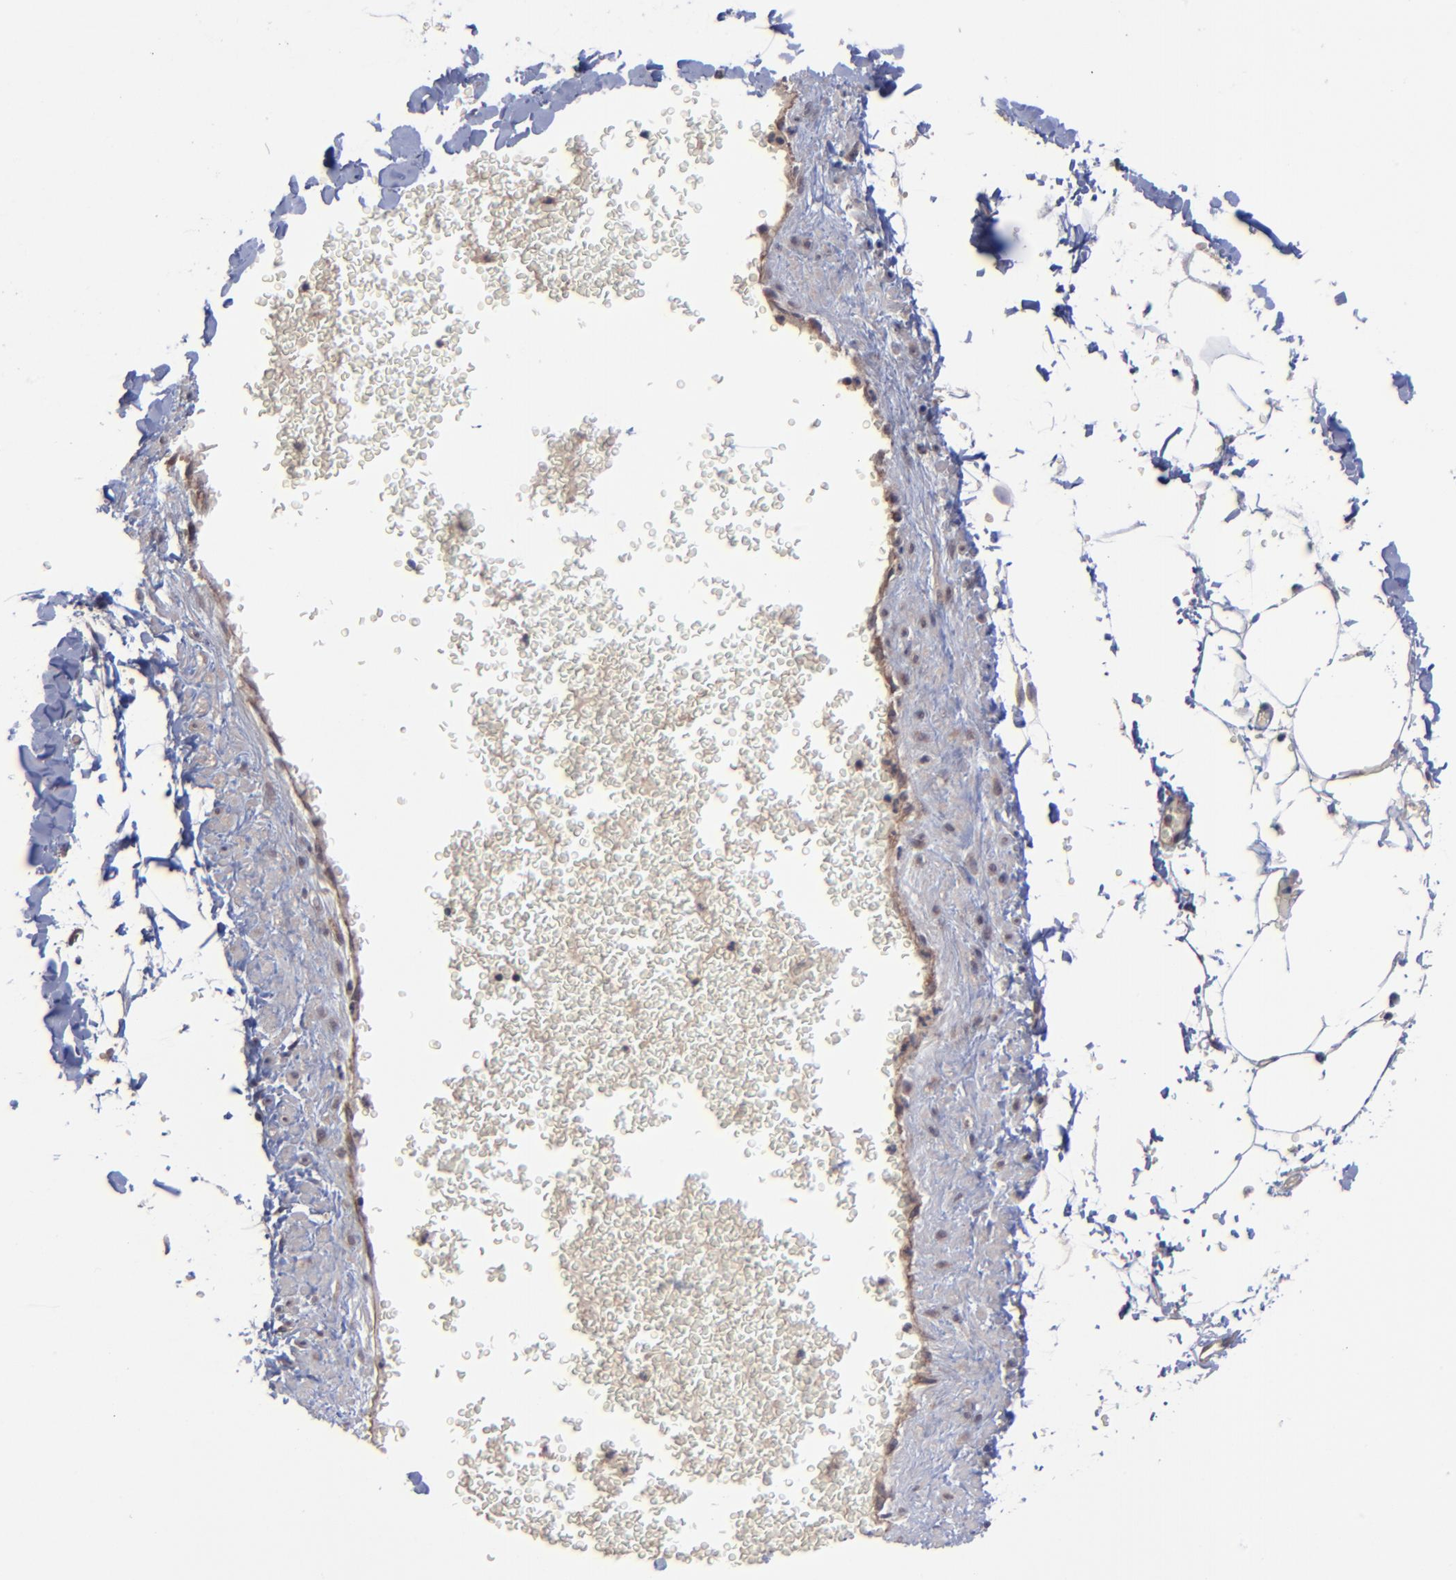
{"staining": {"intensity": "negative", "quantity": "none", "location": "none"}, "tissue": "adipose tissue", "cell_type": "Adipocytes", "image_type": "normal", "snomed": [{"axis": "morphology", "description": "Normal tissue, NOS"}, {"axis": "topography", "description": "Soft tissue"}], "caption": "Adipocytes show no significant protein positivity in benign adipose tissue. Brightfield microscopy of immunohistochemistry (IHC) stained with DAB (3,3'-diaminobenzidine) (brown) and hematoxylin (blue), captured at high magnification.", "gene": "ZNF780A", "patient": {"sex": "male", "age": 72}}